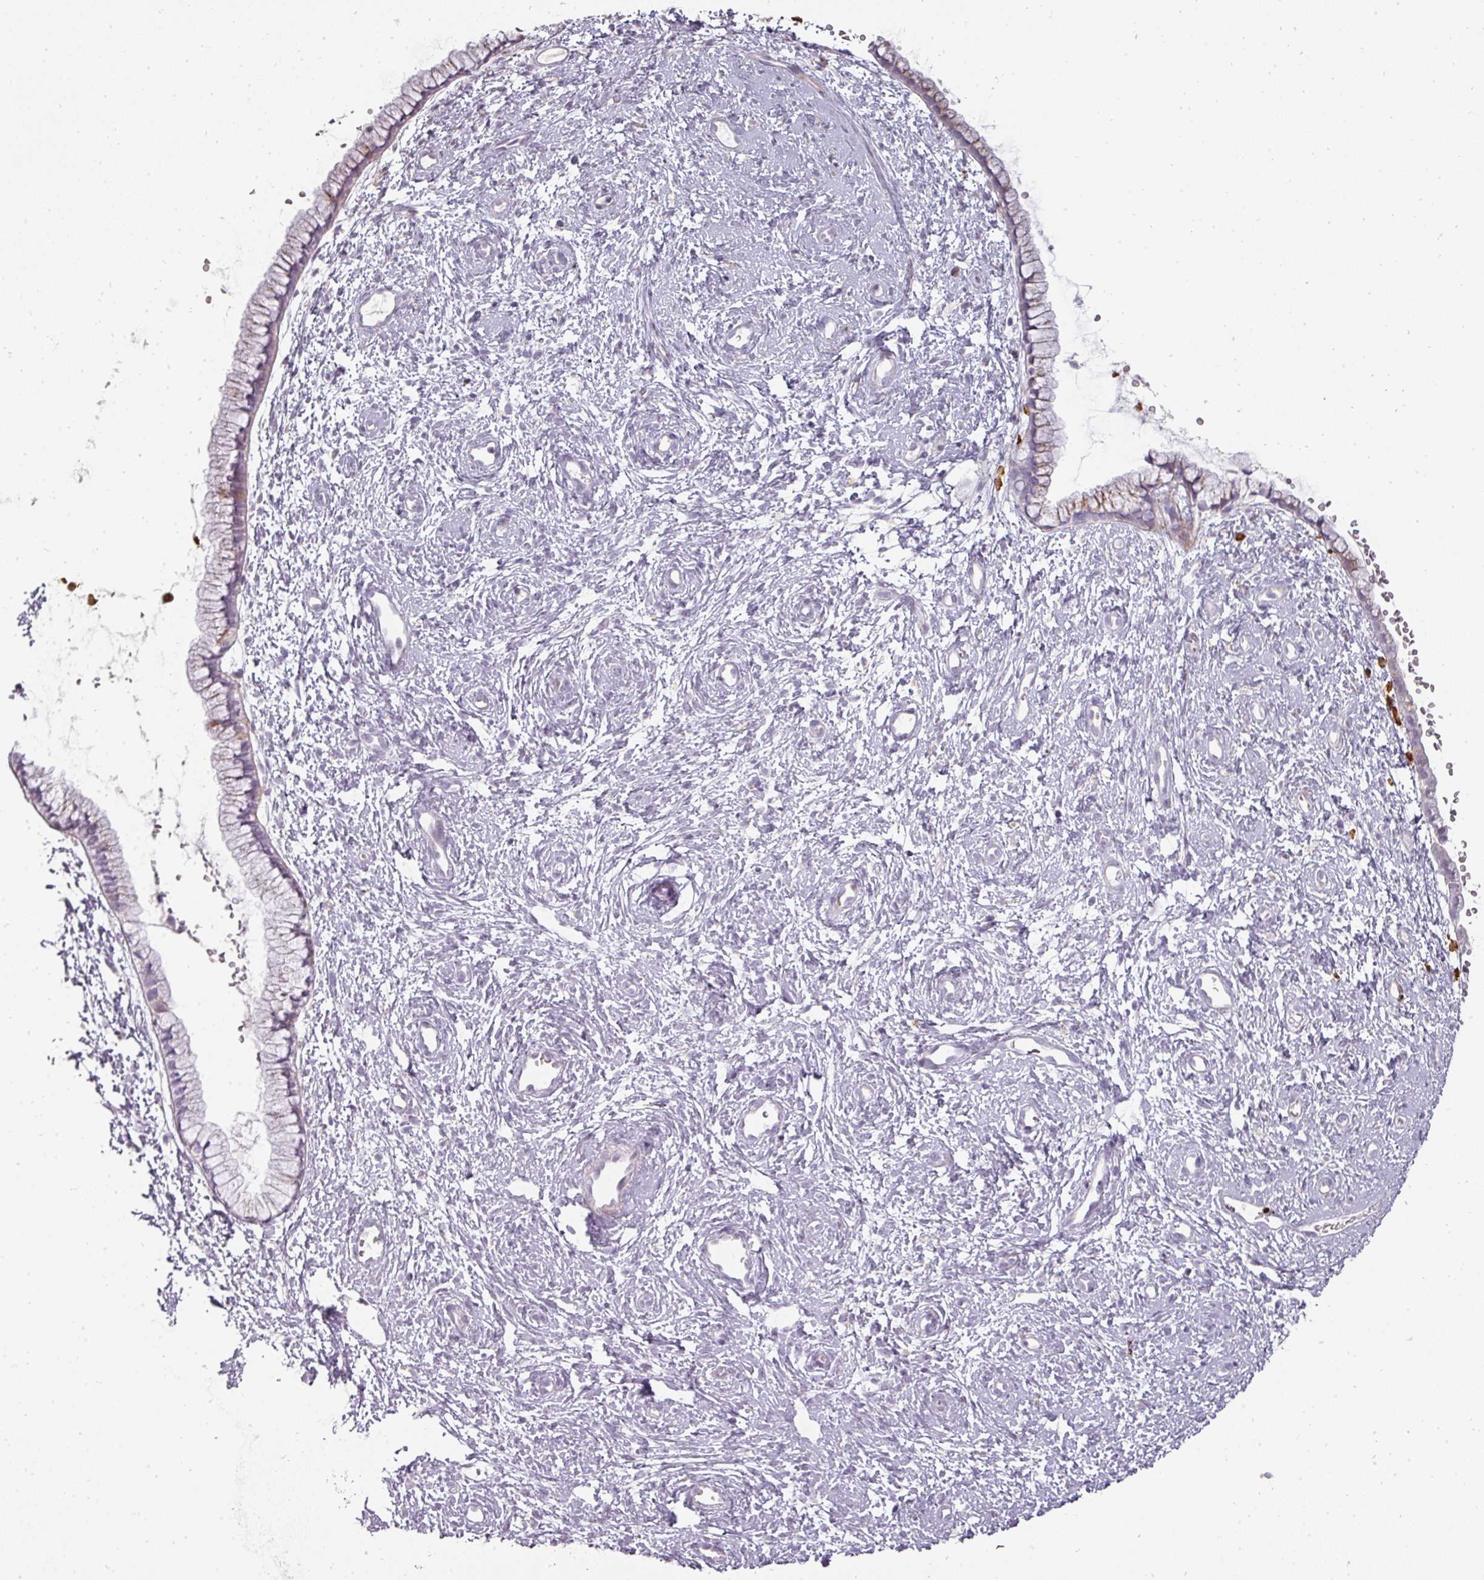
{"staining": {"intensity": "weak", "quantity": "<25%", "location": "cytoplasmic/membranous"}, "tissue": "cervix", "cell_type": "Glandular cells", "image_type": "normal", "snomed": [{"axis": "morphology", "description": "Normal tissue, NOS"}, {"axis": "topography", "description": "Cervix"}], "caption": "Immunohistochemistry image of unremarkable cervix: human cervix stained with DAB (3,3'-diaminobenzidine) demonstrates no significant protein staining in glandular cells. Brightfield microscopy of IHC stained with DAB (3,3'-diaminobenzidine) (brown) and hematoxylin (blue), captured at high magnification.", "gene": "BIK", "patient": {"sex": "female", "age": 57}}